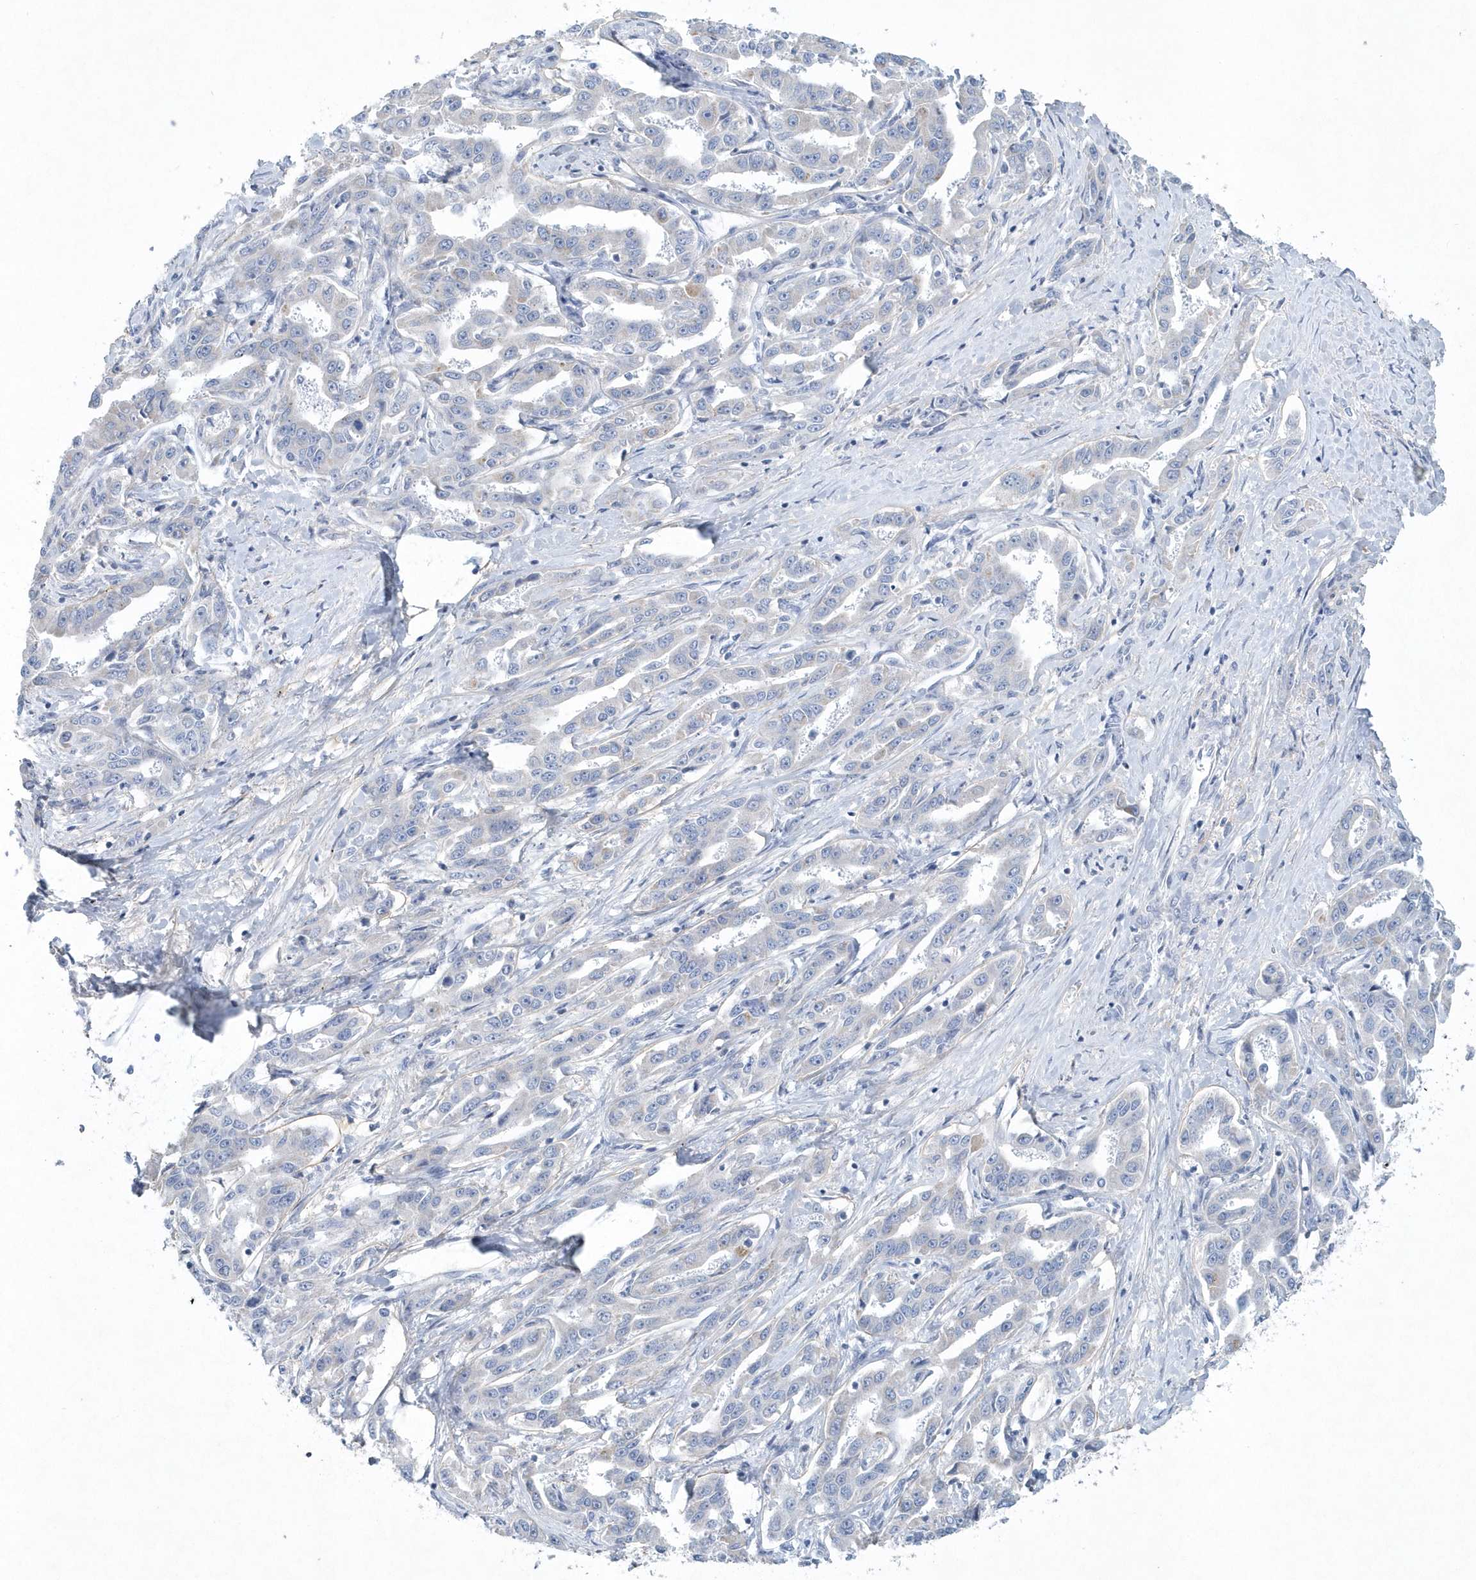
{"staining": {"intensity": "negative", "quantity": "none", "location": "none"}, "tissue": "liver cancer", "cell_type": "Tumor cells", "image_type": "cancer", "snomed": [{"axis": "morphology", "description": "Cholangiocarcinoma"}, {"axis": "topography", "description": "Liver"}], "caption": "Image shows no protein positivity in tumor cells of cholangiocarcinoma (liver) tissue.", "gene": "SPATA18", "patient": {"sex": "male", "age": 59}}